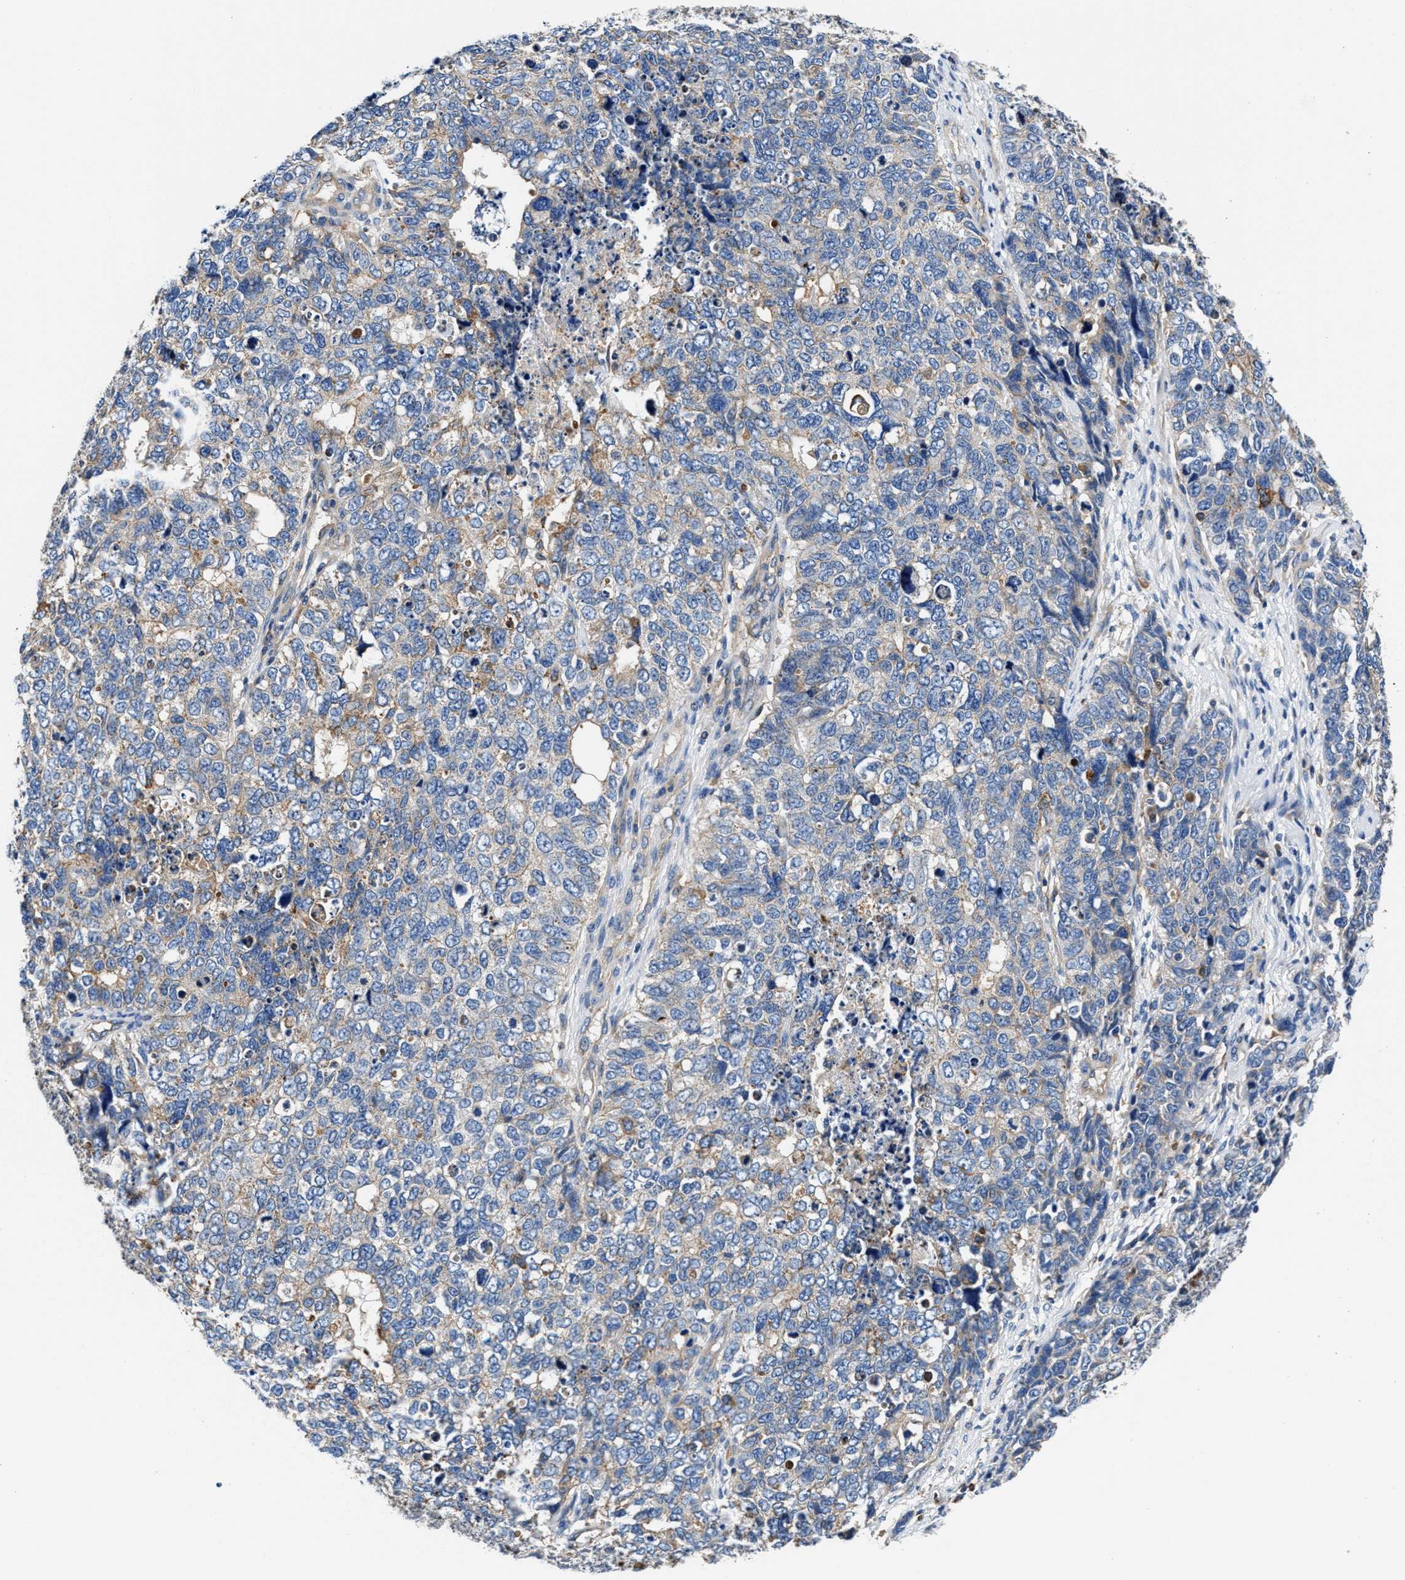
{"staining": {"intensity": "weak", "quantity": "<25%", "location": "cytoplasmic/membranous"}, "tissue": "cervical cancer", "cell_type": "Tumor cells", "image_type": "cancer", "snomed": [{"axis": "morphology", "description": "Squamous cell carcinoma, NOS"}, {"axis": "topography", "description": "Cervix"}], "caption": "Tumor cells are negative for protein expression in human cervical cancer.", "gene": "PPP1R9B", "patient": {"sex": "female", "age": 63}}